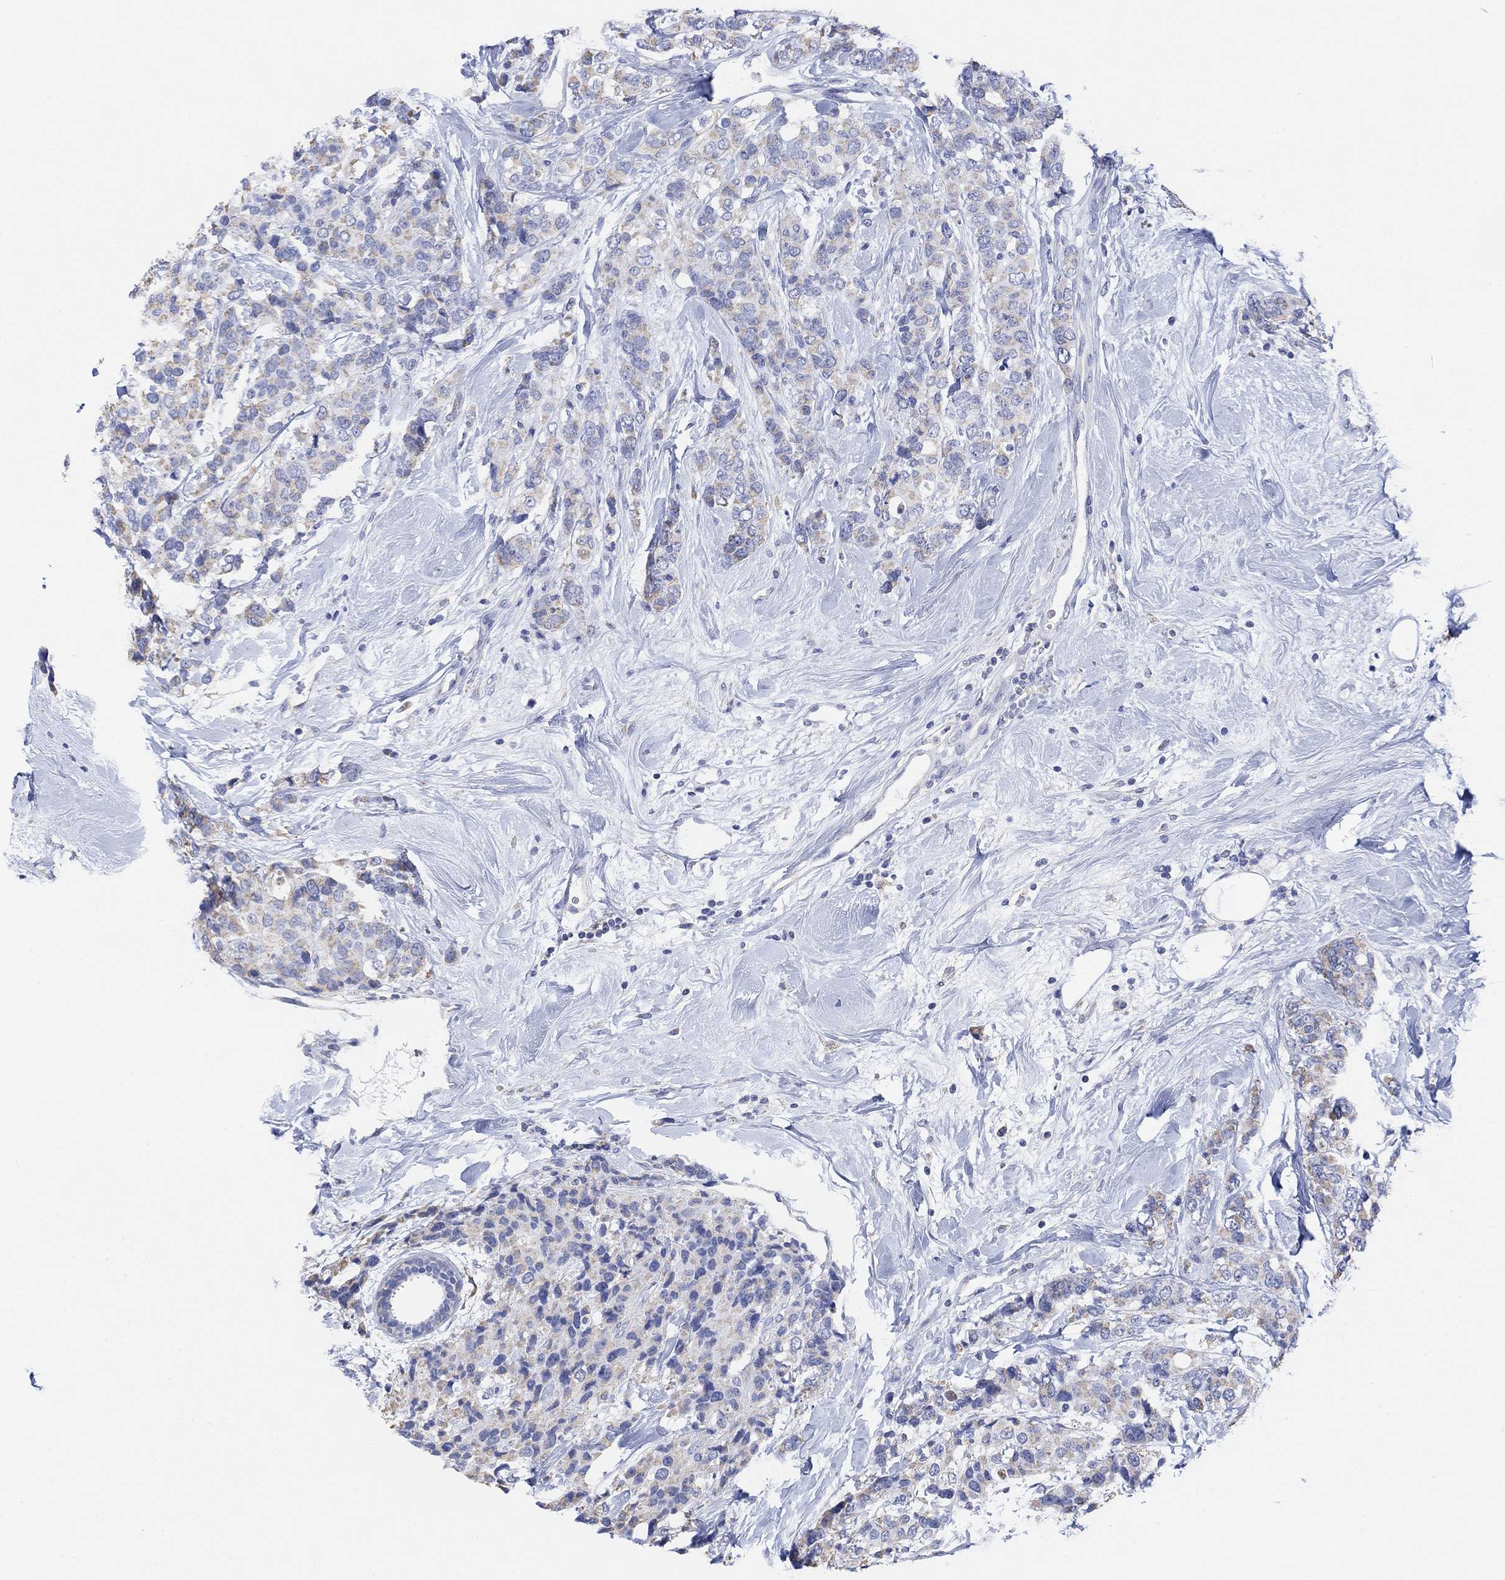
{"staining": {"intensity": "moderate", "quantity": "<25%", "location": "cytoplasmic/membranous"}, "tissue": "breast cancer", "cell_type": "Tumor cells", "image_type": "cancer", "snomed": [{"axis": "morphology", "description": "Lobular carcinoma"}, {"axis": "topography", "description": "Breast"}], "caption": "IHC histopathology image of neoplastic tissue: human breast lobular carcinoma stained using IHC displays low levels of moderate protein expression localized specifically in the cytoplasmic/membranous of tumor cells, appearing as a cytoplasmic/membranous brown color.", "gene": "SYT12", "patient": {"sex": "female", "age": 59}}